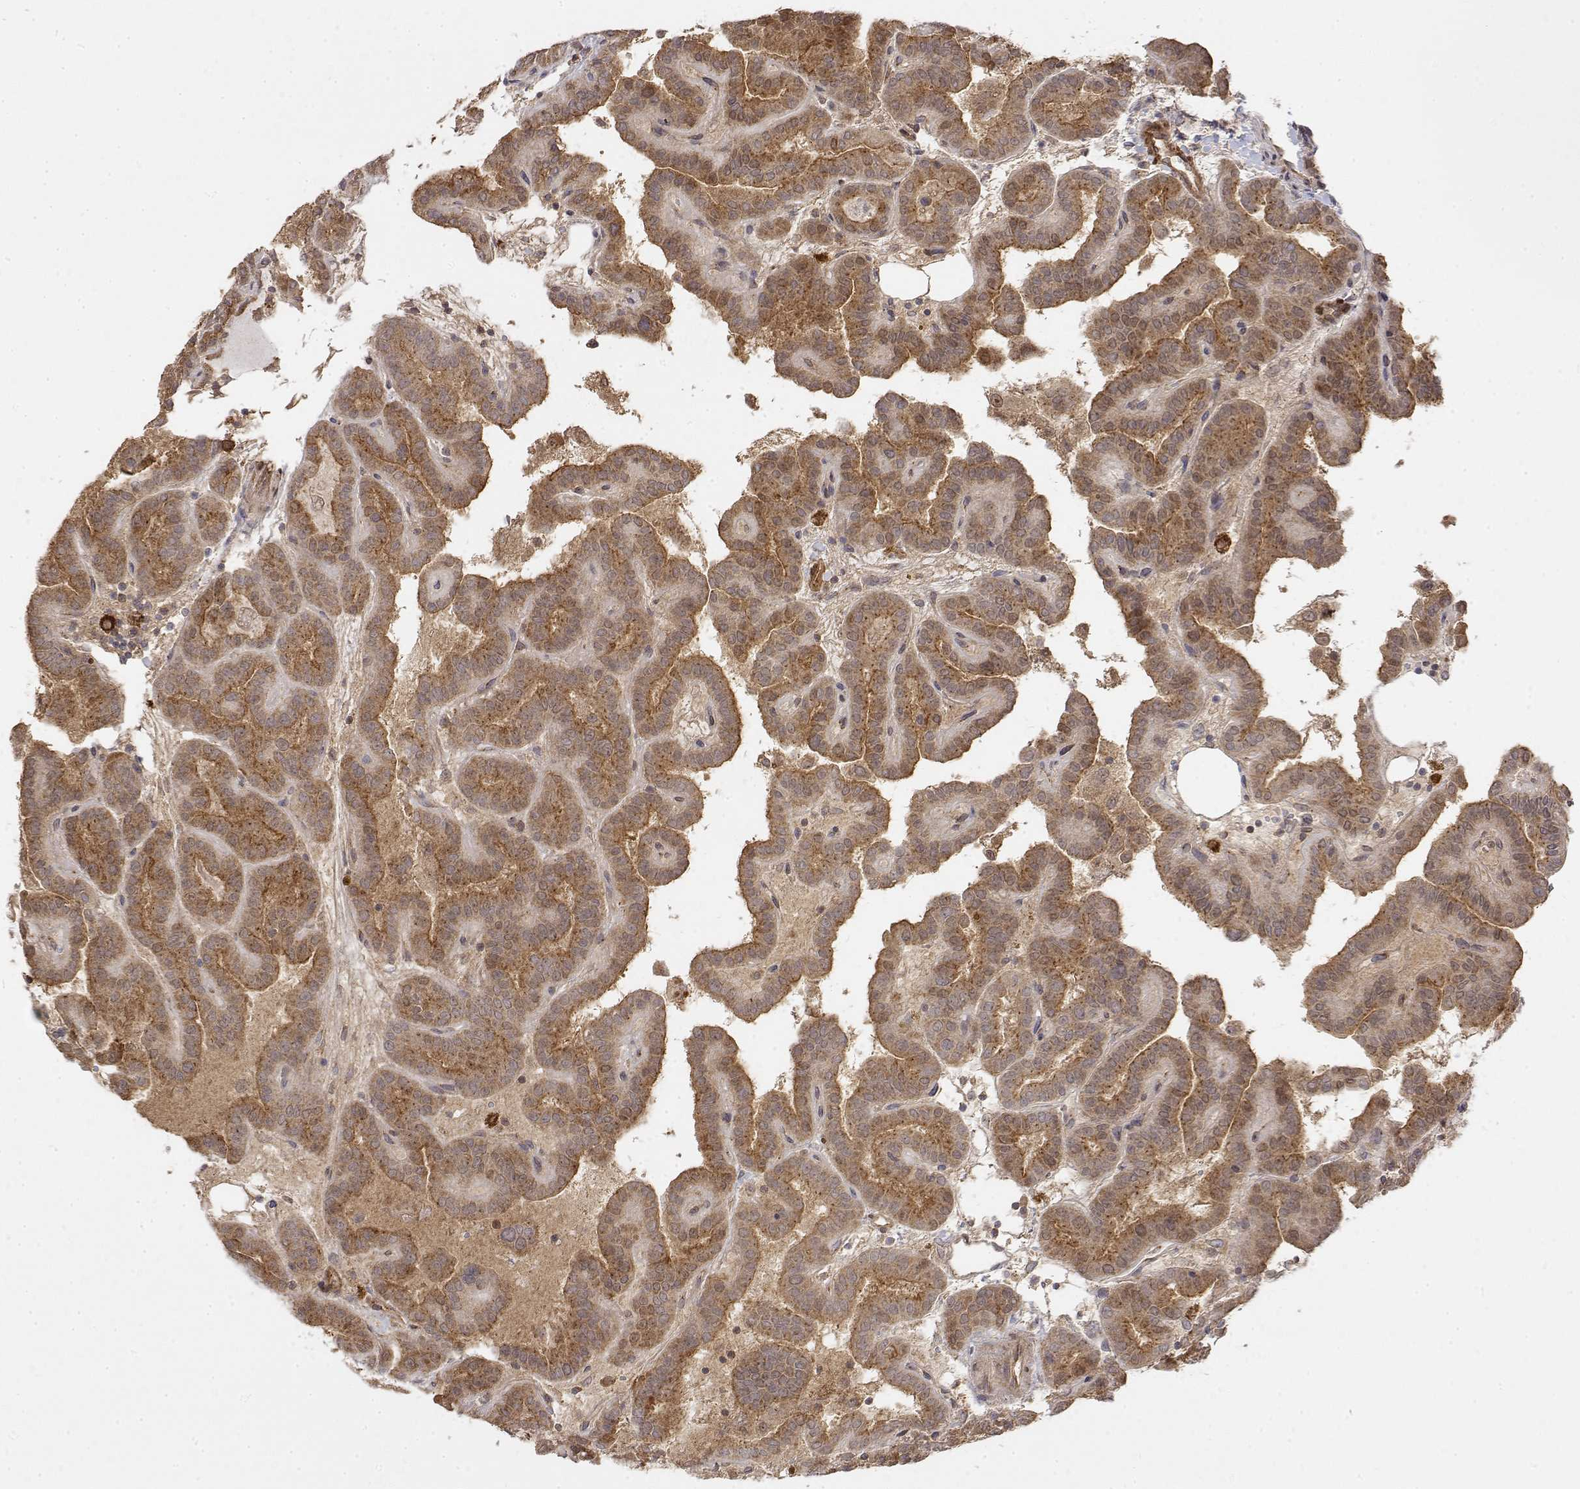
{"staining": {"intensity": "moderate", "quantity": ">75%", "location": "cytoplasmic/membranous"}, "tissue": "thyroid cancer", "cell_type": "Tumor cells", "image_type": "cancer", "snomed": [{"axis": "morphology", "description": "Papillary adenocarcinoma, NOS"}, {"axis": "topography", "description": "Thyroid gland"}], "caption": "This photomicrograph displays immunohistochemistry (IHC) staining of thyroid cancer, with medium moderate cytoplasmic/membranous expression in about >75% of tumor cells.", "gene": "PACSIN2", "patient": {"sex": "female", "age": 46}}